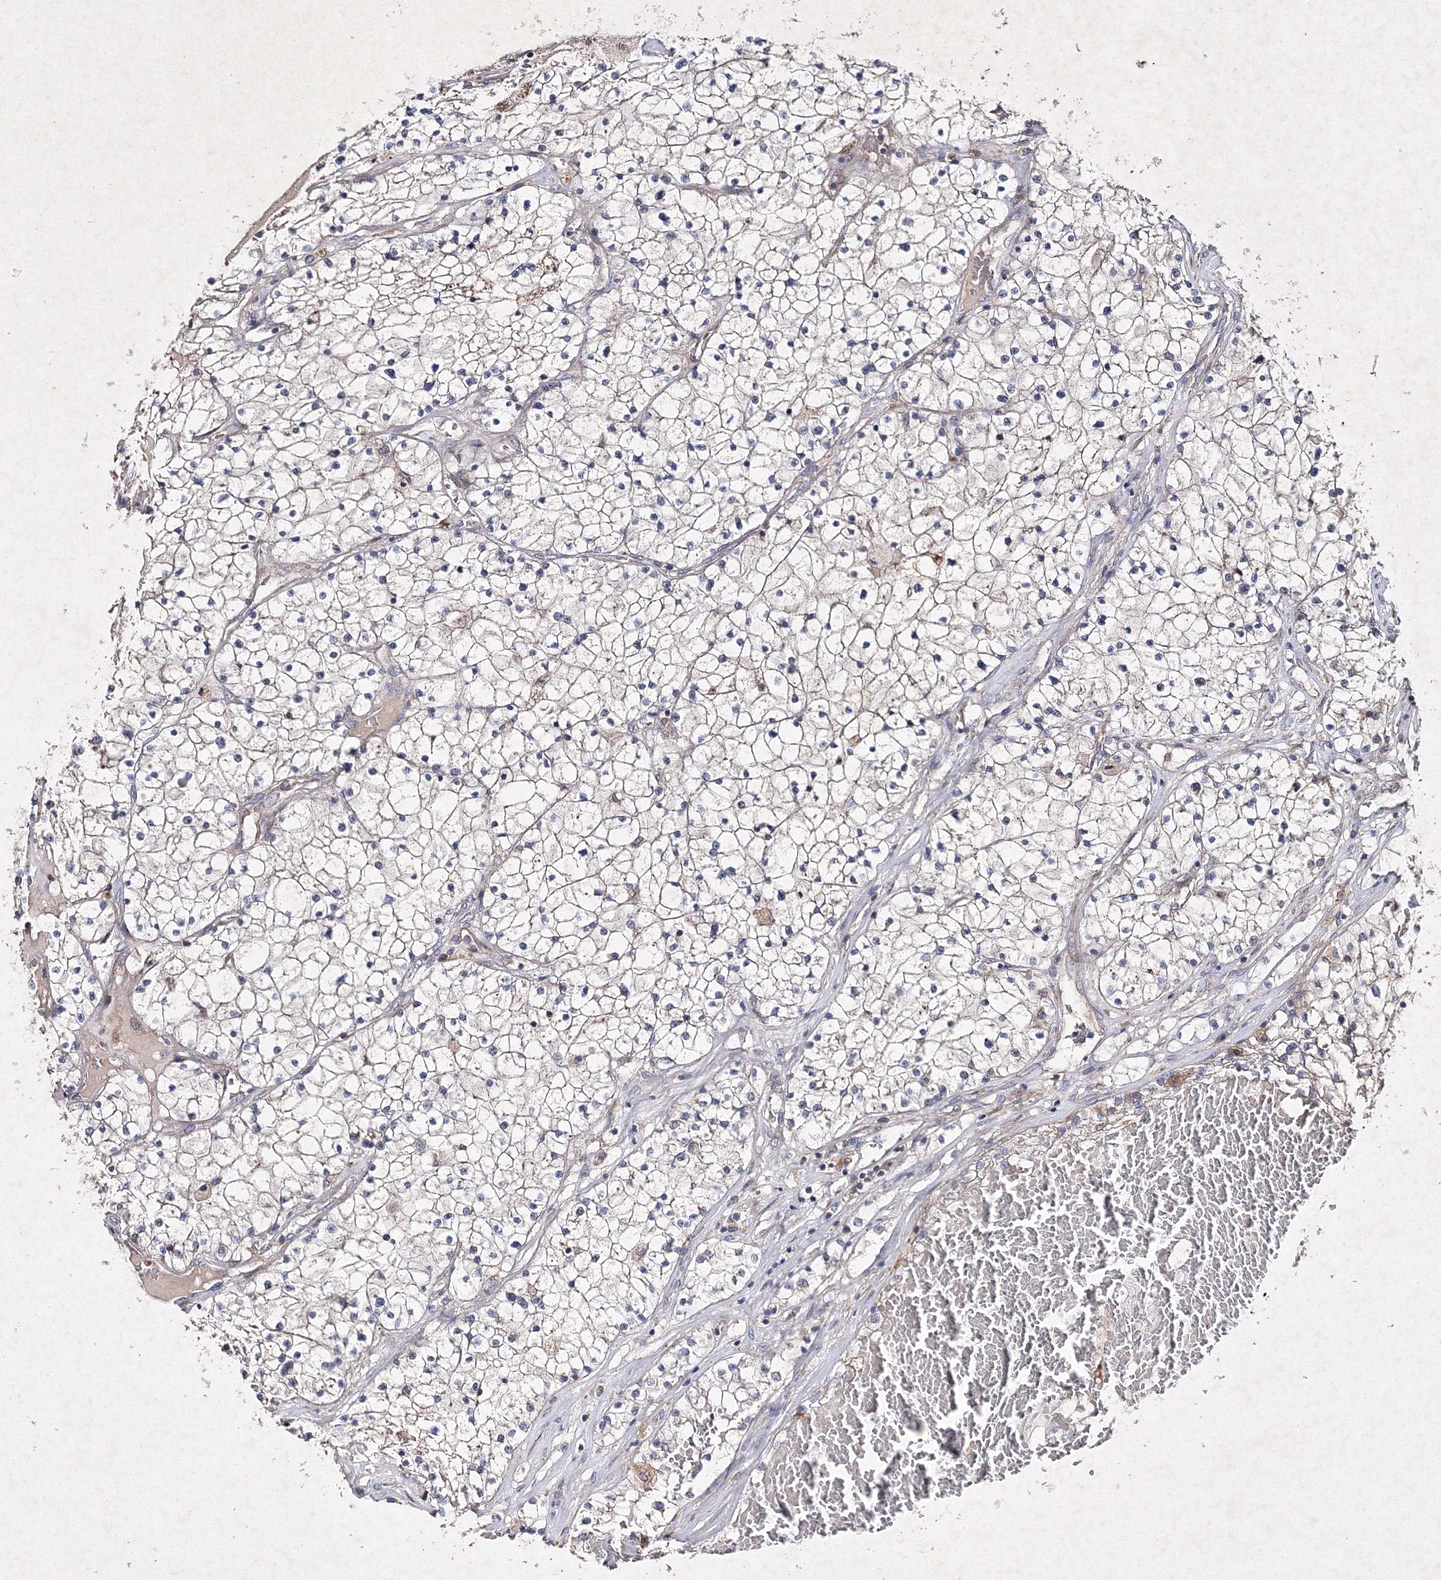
{"staining": {"intensity": "weak", "quantity": "<25%", "location": "cytoplasmic/membranous"}, "tissue": "renal cancer", "cell_type": "Tumor cells", "image_type": "cancer", "snomed": [{"axis": "morphology", "description": "Normal tissue, NOS"}, {"axis": "morphology", "description": "Adenocarcinoma, NOS"}, {"axis": "topography", "description": "Kidney"}], "caption": "Protein analysis of renal cancer (adenocarcinoma) displays no significant staining in tumor cells.", "gene": "GFM1", "patient": {"sex": "male", "age": 68}}